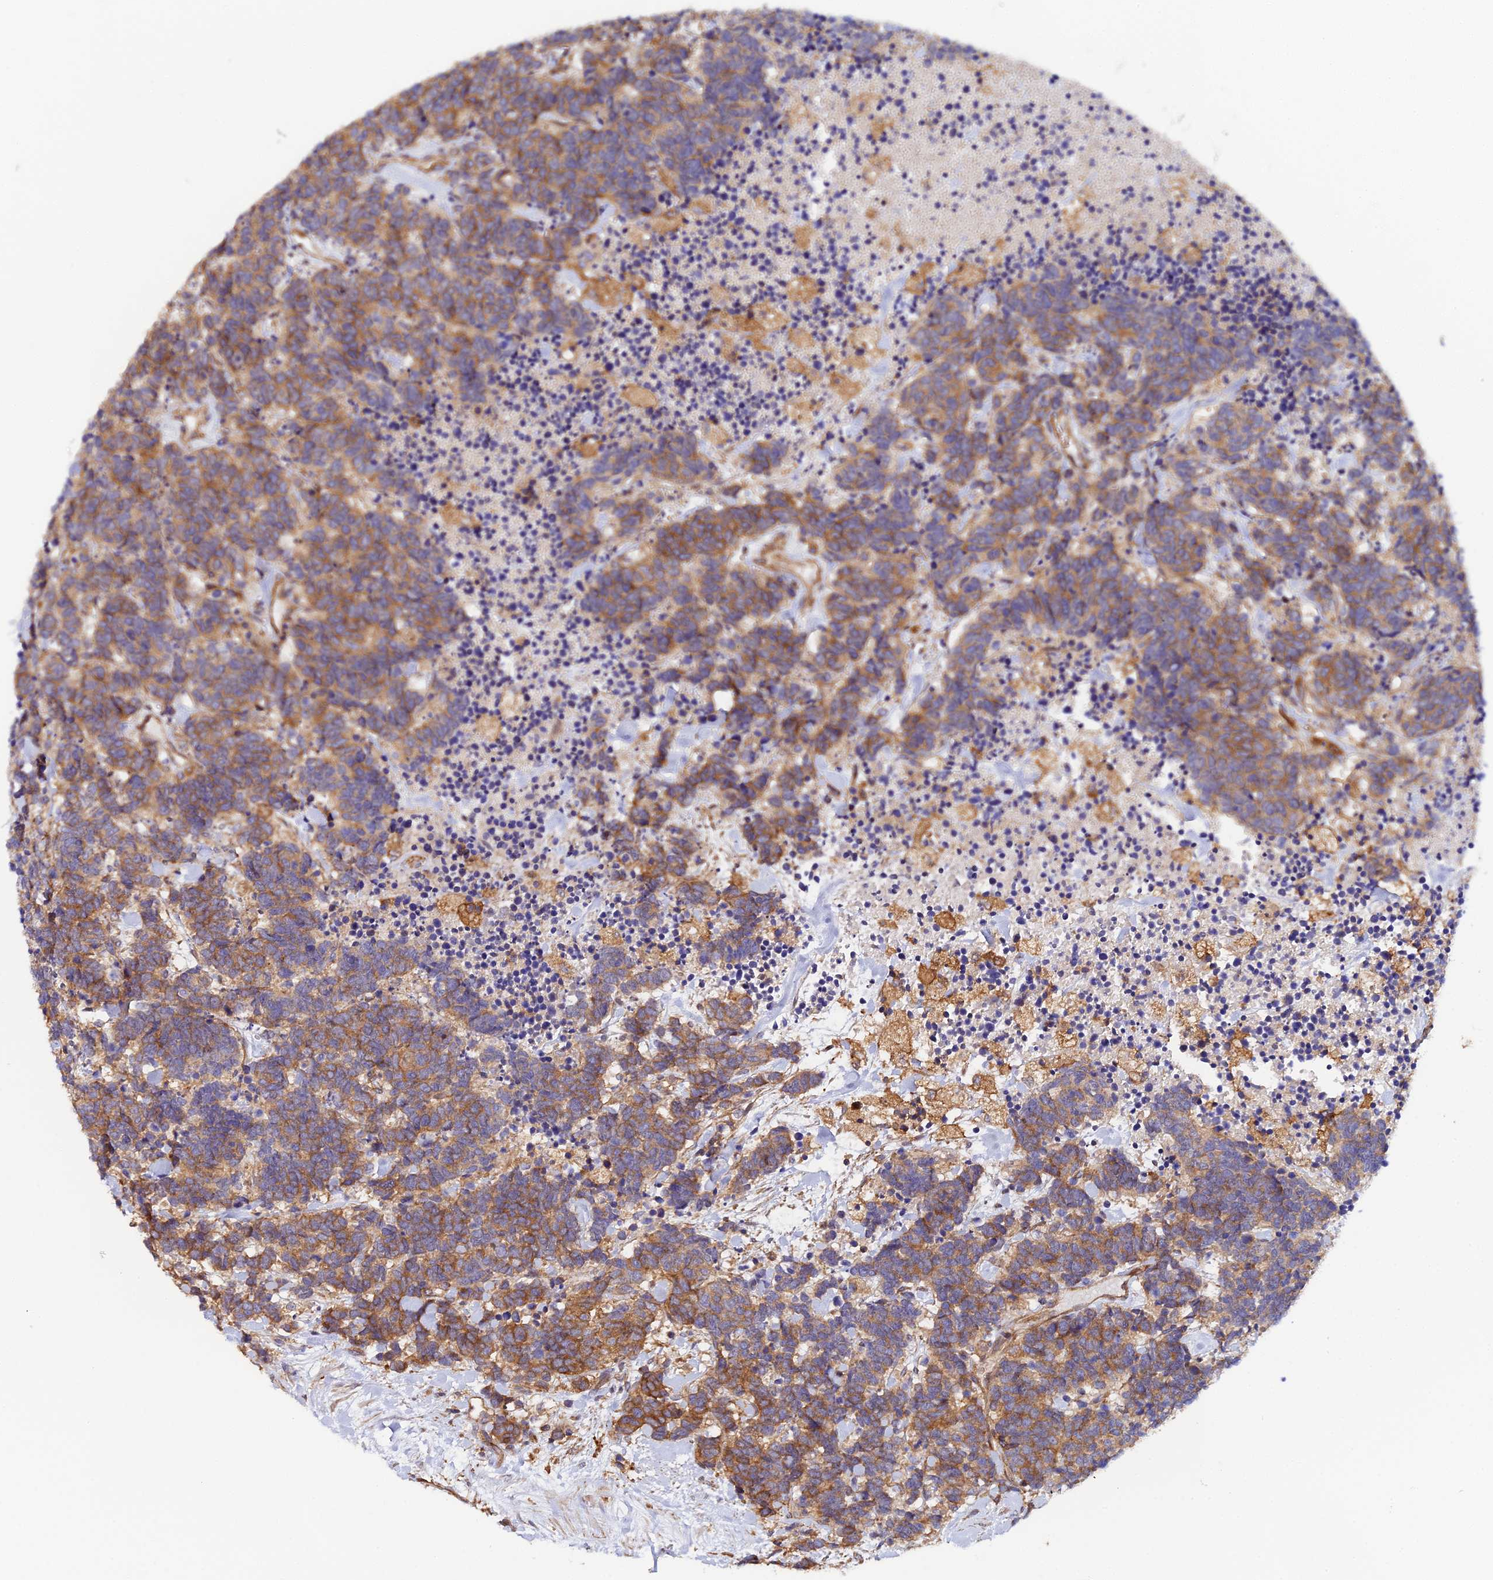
{"staining": {"intensity": "moderate", "quantity": ">75%", "location": "cytoplasmic/membranous"}, "tissue": "carcinoid", "cell_type": "Tumor cells", "image_type": "cancer", "snomed": [{"axis": "morphology", "description": "Carcinoma, NOS"}, {"axis": "morphology", "description": "Carcinoid, malignant, NOS"}, {"axis": "topography", "description": "Prostate"}], "caption": "An IHC histopathology image of tumor tissue is shown. Protein staining in brown highlights moderate cytoplasmic/membranous positivity in carcinoma within tumor cells.", "gene": "GNG5B", "patient": {"sex": "male", "age": 57}}